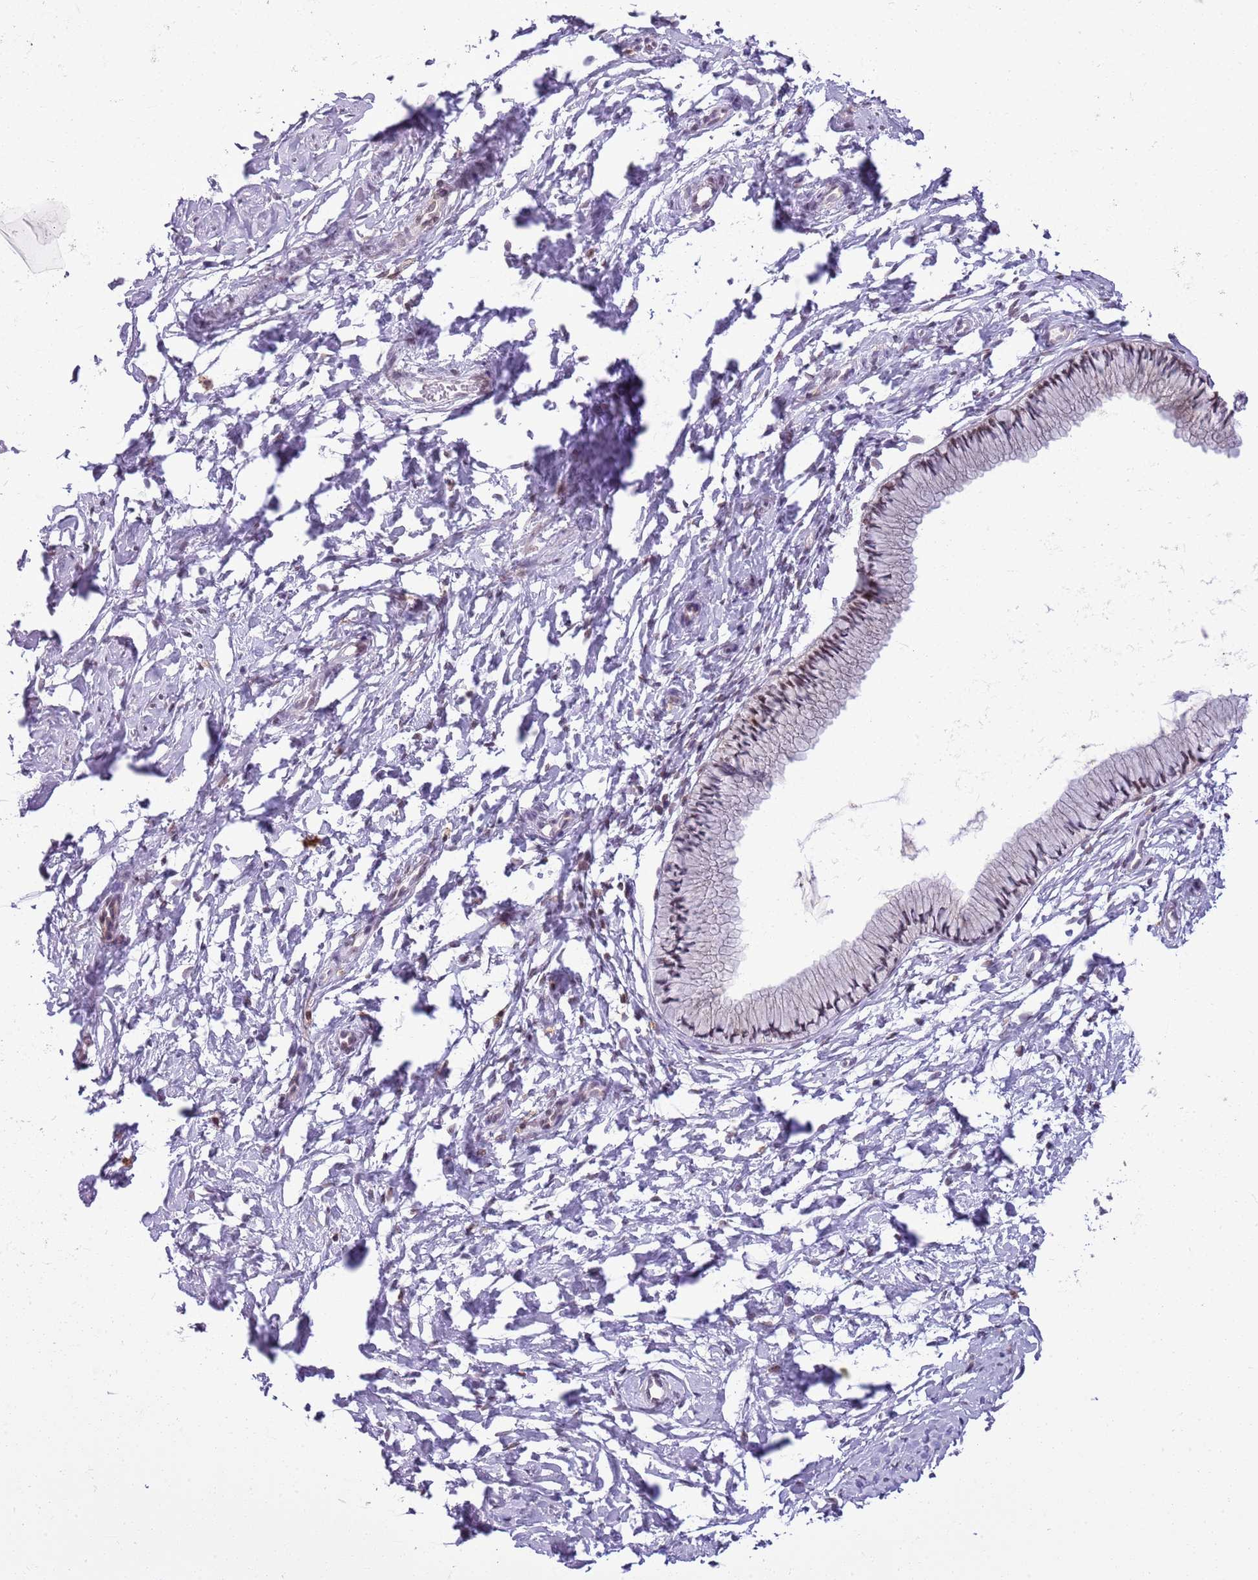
{"staining": {"intensity": "weak", "quantity": "25%-75%", "location": "nuclear"}, "tissue": "cervix", "cell_type": "Glandular cells", "image_type": "normal", "snomed": [{"axis": "morphology", "description": "Normal tissue, NOS"}, {"axis": "topography", "description": "Cervix"}], "caption": "Glandular cells reveal low levels of weak nuclear expression in approximately 25%-75% of cells in normal human cervix. The staining was performed using DAB (3,3'-diaminobenzidine) to visualize the protein expression in brown, while the nuclei were stained in blue with hematoxylin (Magnification: 20x).", "gene": "DHX32", "patient": {"sex": "female", "age": 33}}